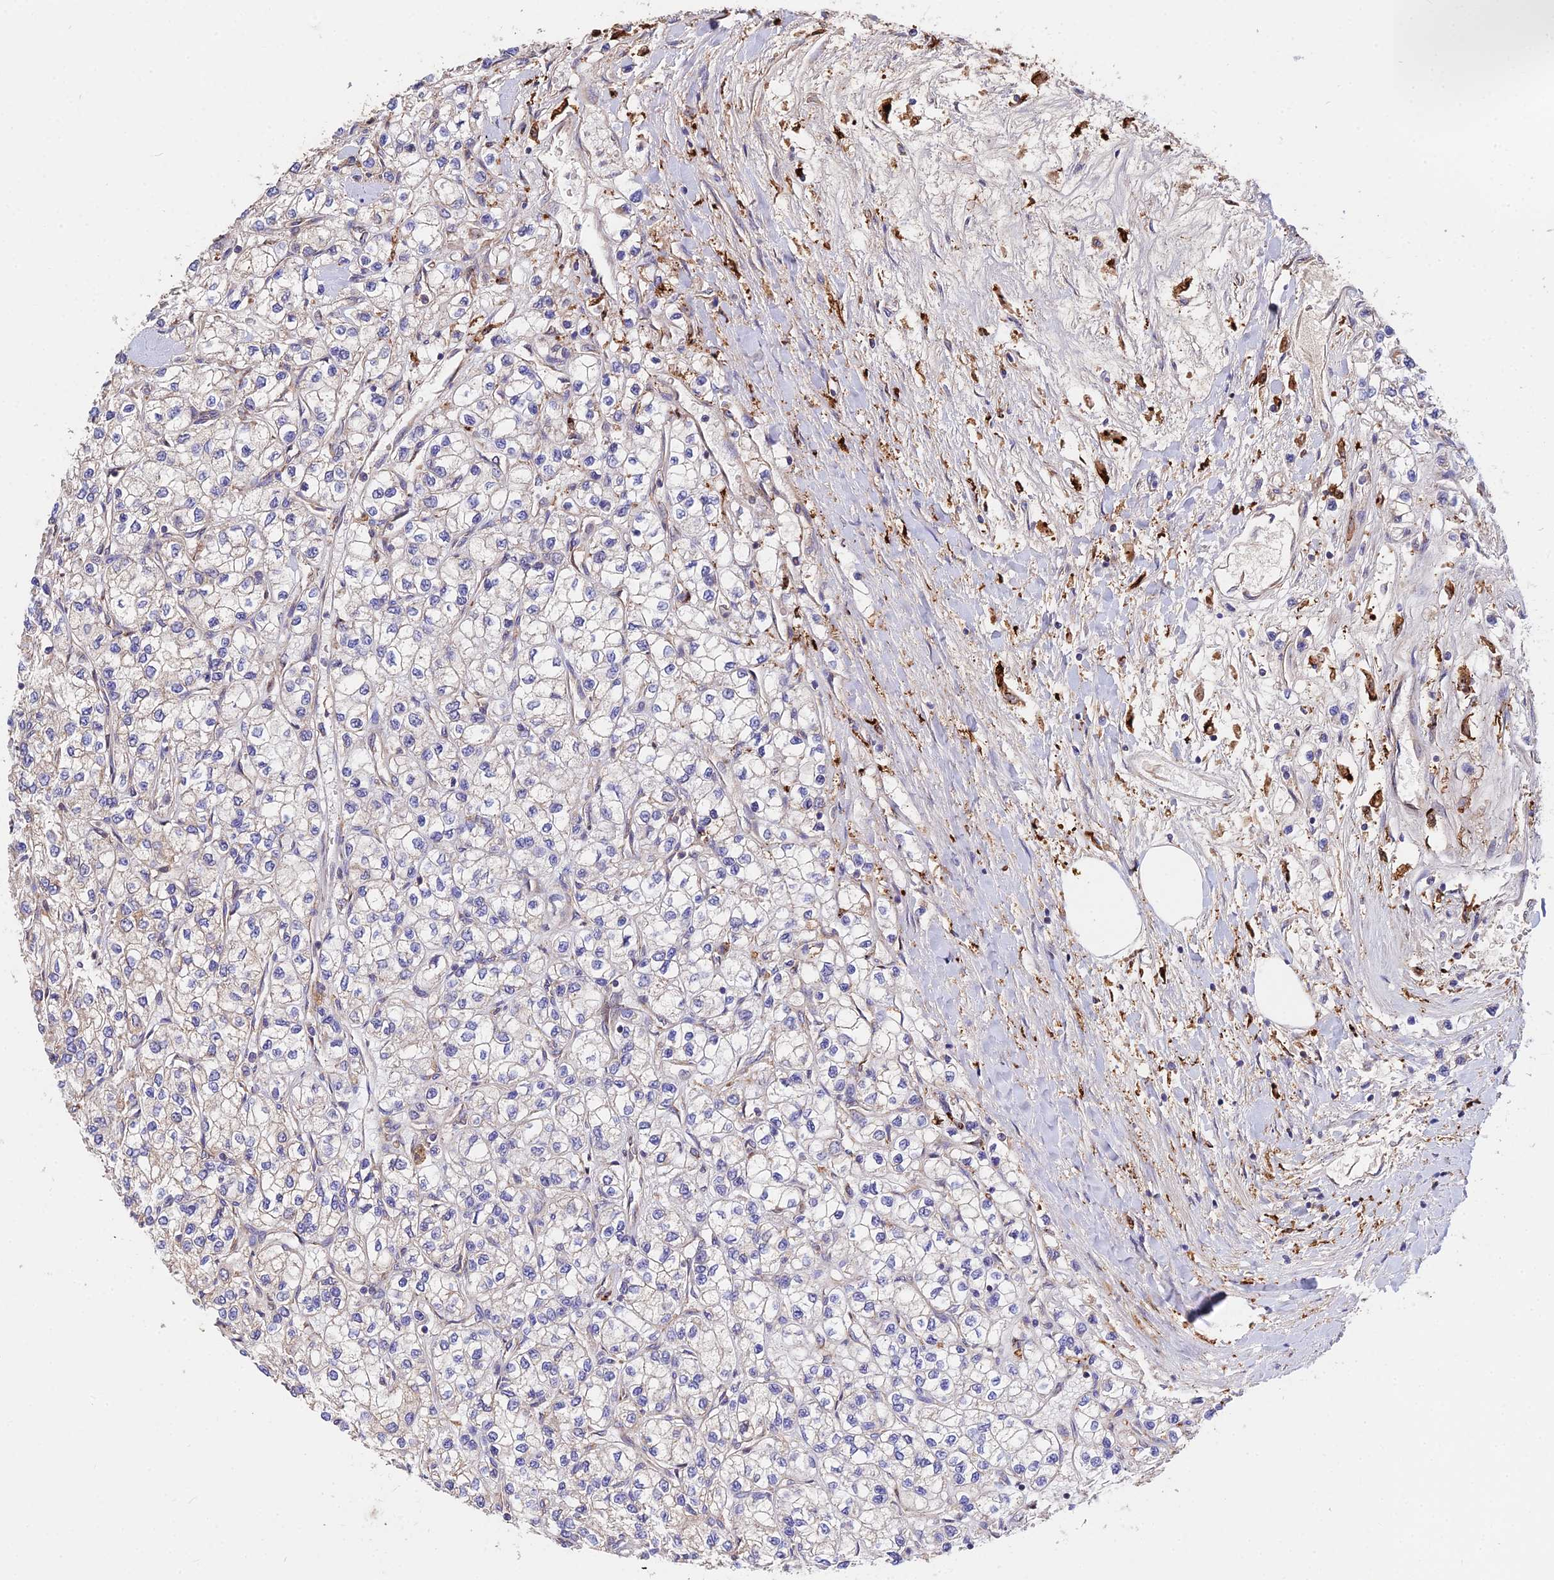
{"staining": {"intensity": "weak", "quantity": "<25%", "location": "cytoplasmic/membranous"}, "tissue": "renal cancer", "cell_type": "Tumor cells", "image_type": "cancer", "snomed": [{"axis": "morphology", "description": "Adenocarcinoma, NOS"}, {"axis": "topography", "description": "Kidney"}], "caption": "This is a histopathology image of immunohistochemistry (IHC) staining of renal cancer (adenocarcinoma), which shows no expression in tumor cells.", "gene": "CDC37L1", "patient": {"sex": "male", "age": 80}}